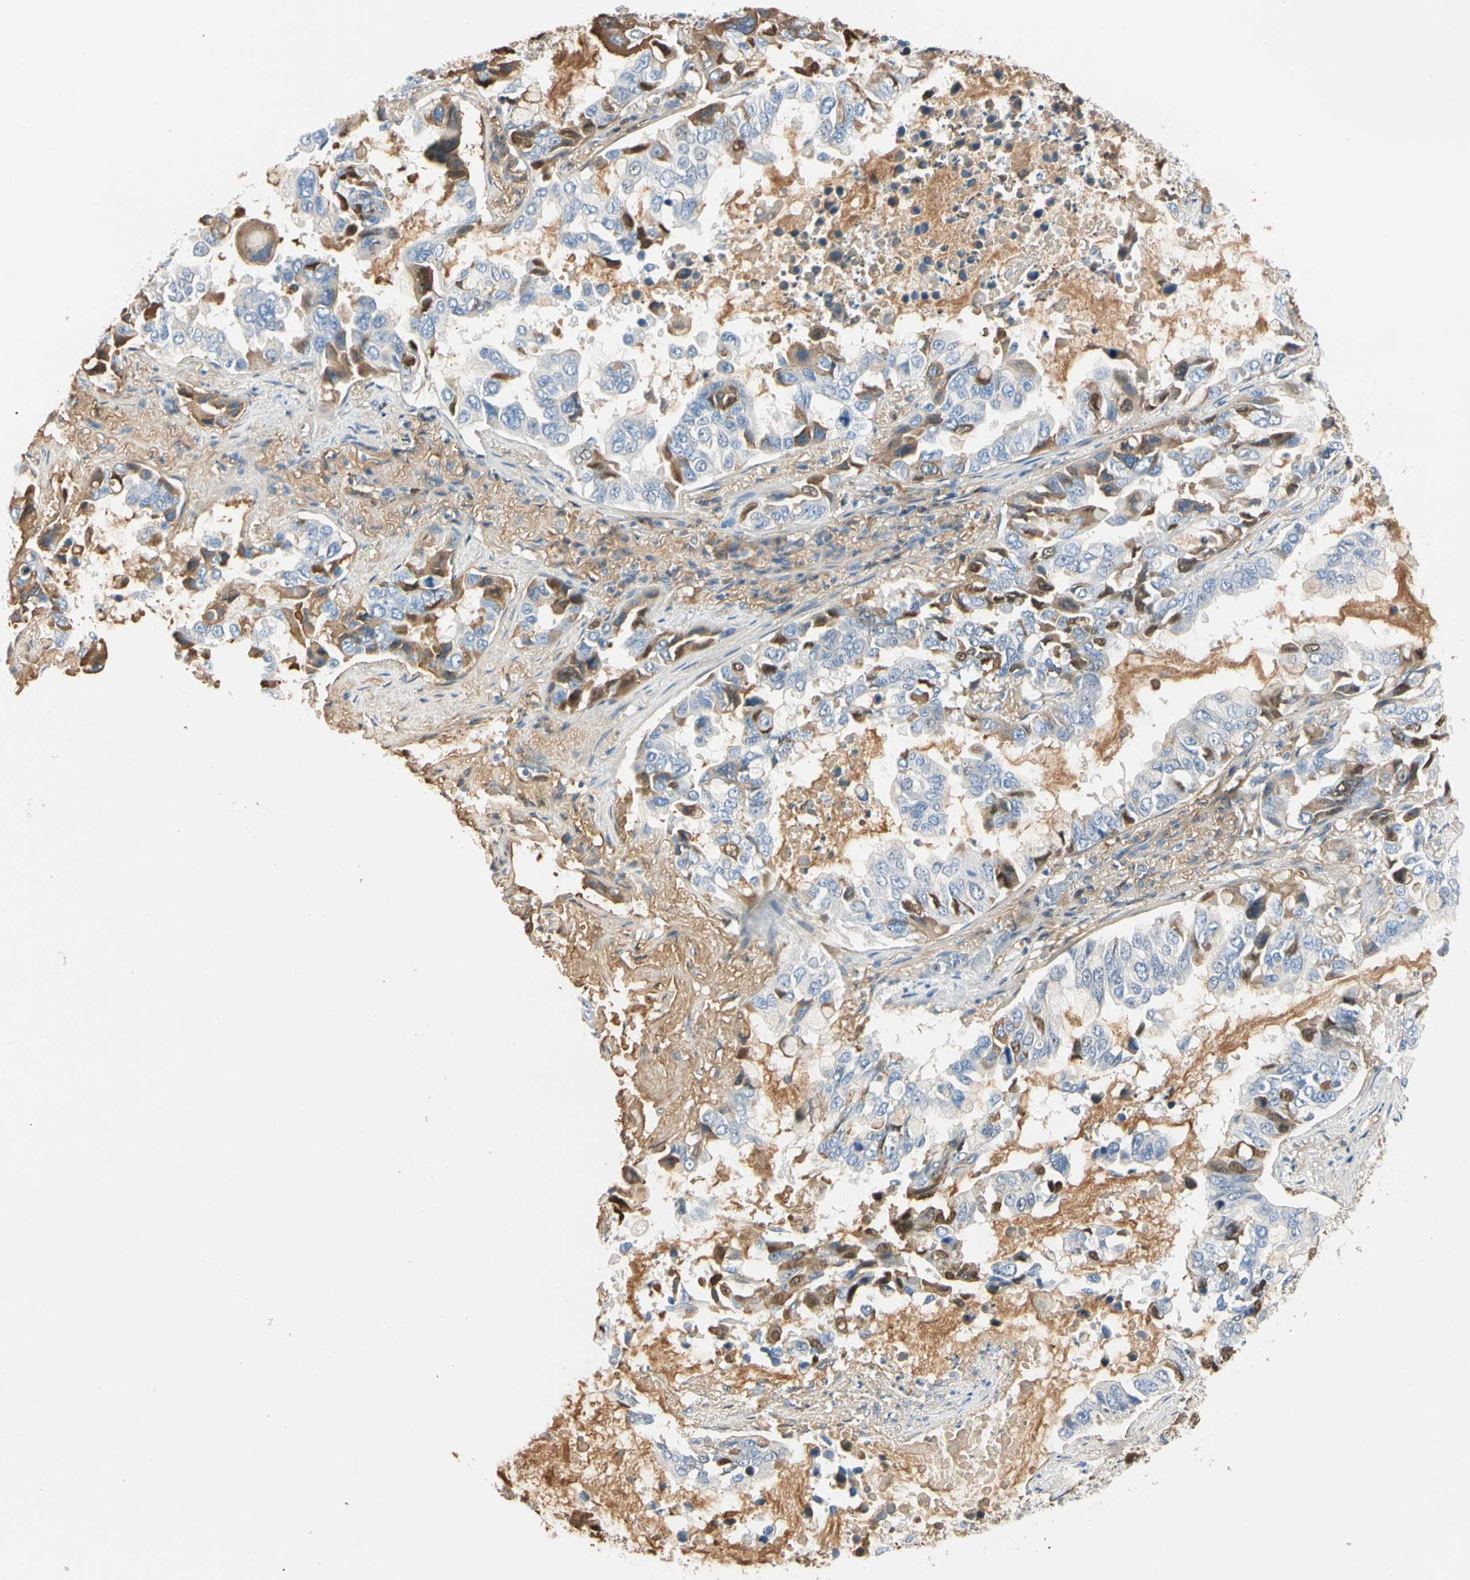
{"staining": {"intensity": "moderate", "quantity": "<25%", "location": "cytoplasmic/membranous,nuclear"}, "tissue": "lung cancer", "cell_type": "Tumor cells", "image_type": "cancer", "snomed": [{"axis": "morphology", "description": "Adenocarcinoma, NOS"}, {"axis": "topography", "description": "Lung"}], "caption": "Immunohistochemical staining of human lung adenocarcinoma demonstrates moderate cytoplasmic/membranous and nuclear protein positivity in about <25% of tumor cells.", "gene": "LAMB3", "patient": {"sex": "male", "age": 64}}